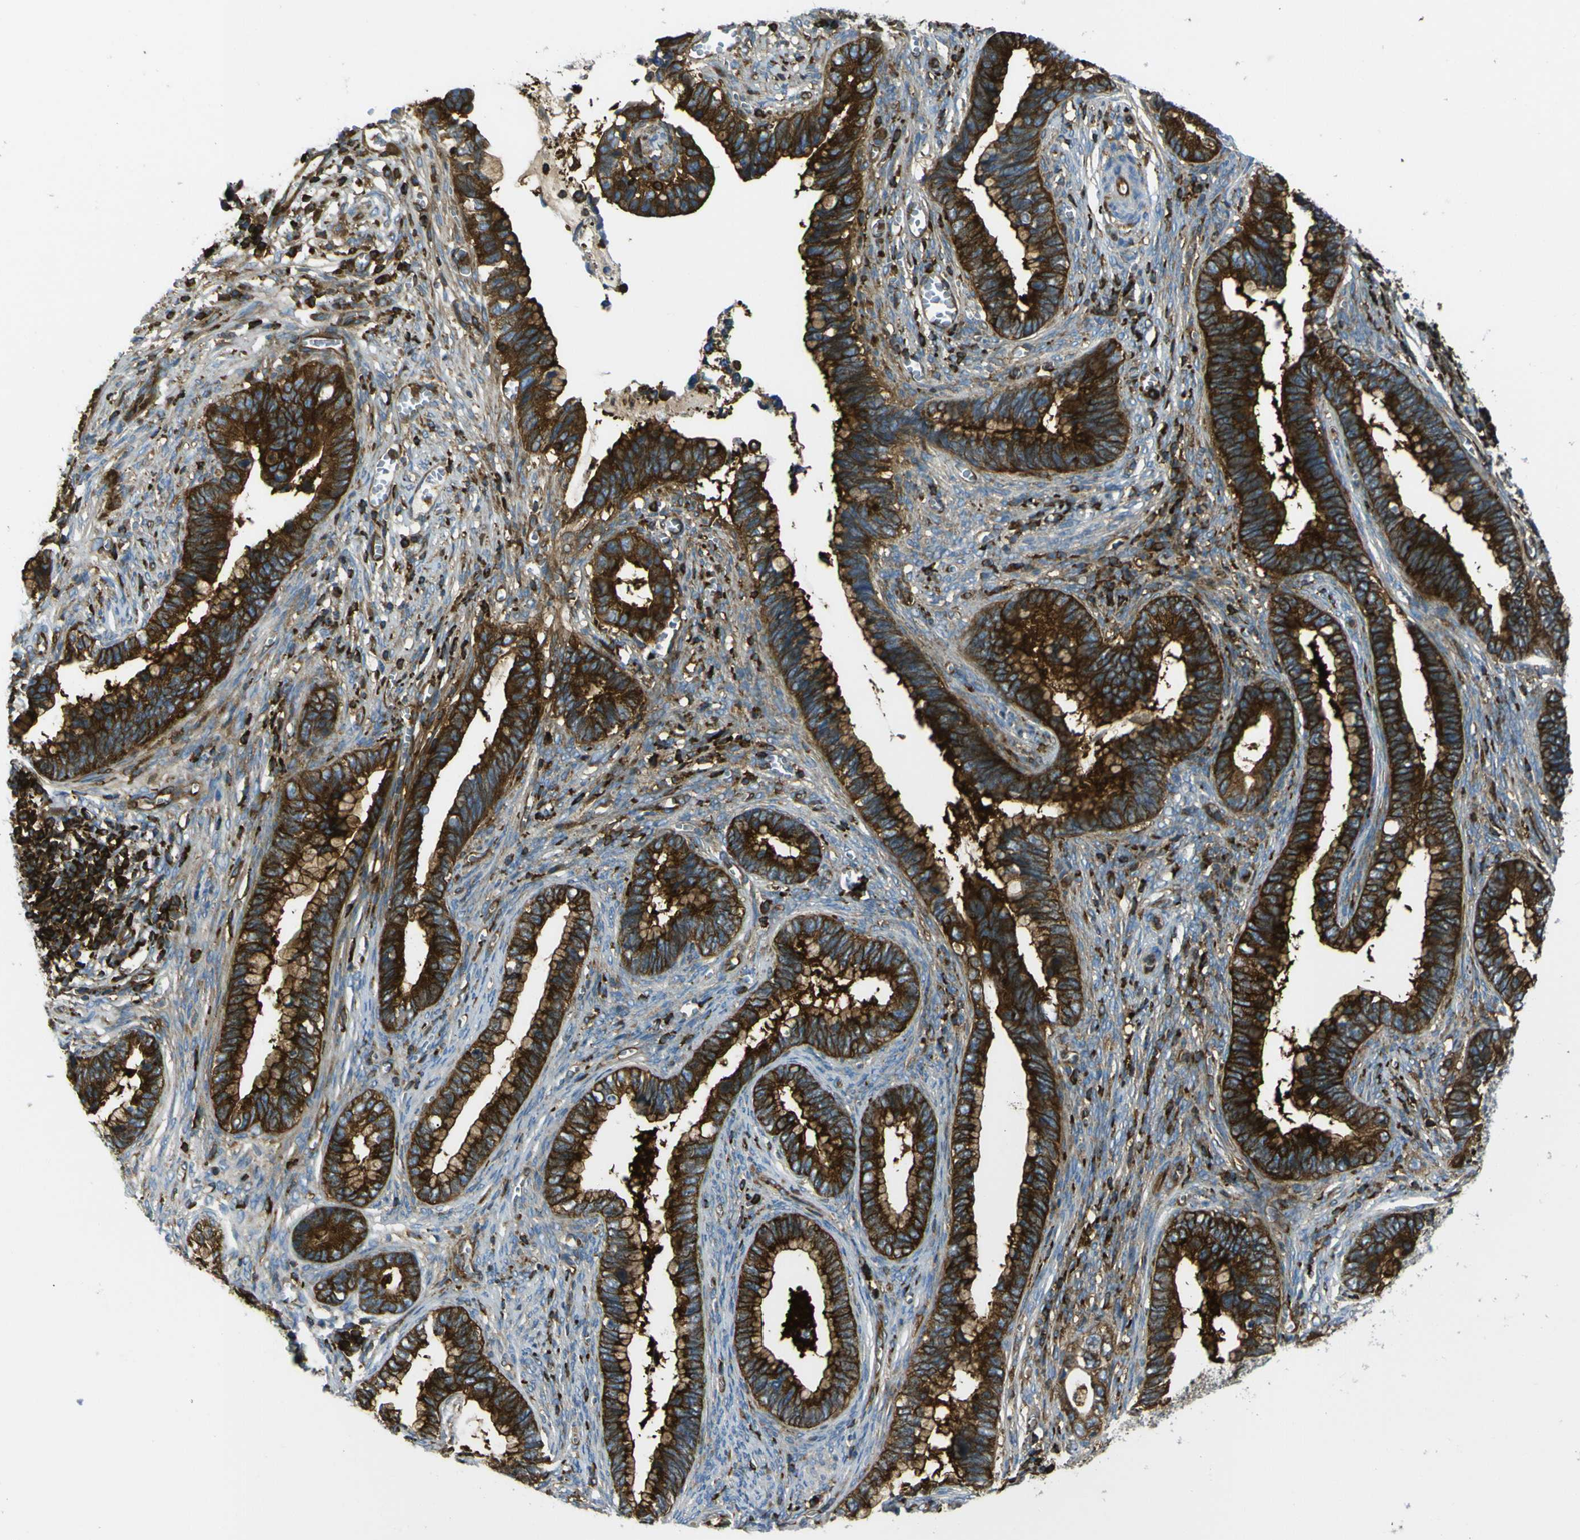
{"staining": {"intensity": "strong", "quantity": ">75%", "location": "cytoplasmic/membranous"}, "tissue": "cervical cancer", "cell_type": "Tumor cells", "image_type": "cancer", "snomed": [{"axis": "morphology", "description": "Adenocarcinoma, NOS"}, {"axis": "topography", "description": "Cervix"}], "caption": "Human adenocarcinoma (cervical) stained for a protein (brown) shows strong cytoplasmic/membranous positive expression in about >75% of tumor cells.", "gene": "ARHGEF1", "patient": {"sex": "female", "age": 44}}